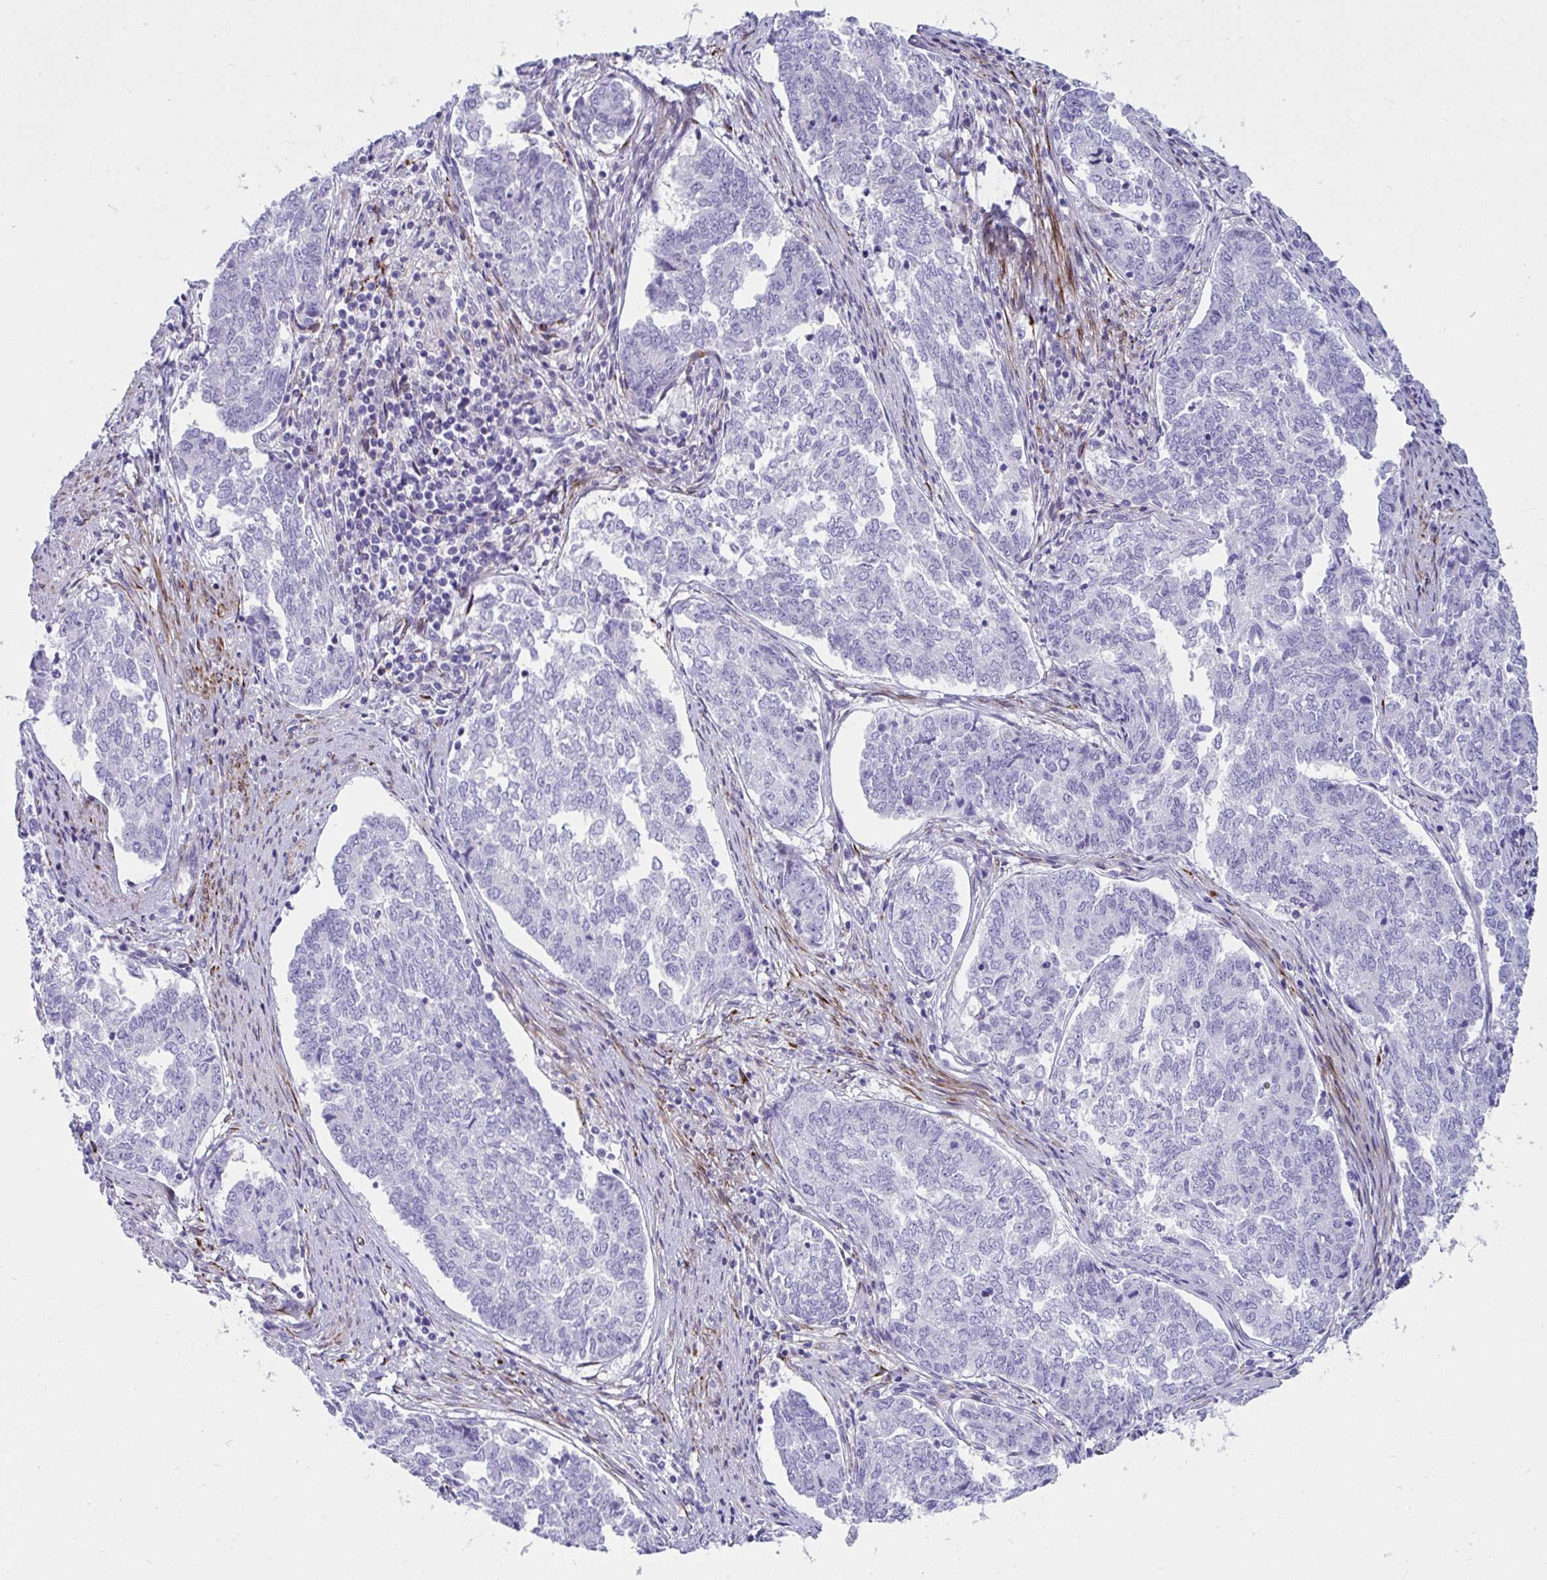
{"staining": {"intensity": "negative", "quantity": "none", "location": "none"}, "tissue": "endometrial cancer", "cell_type": "Tumor cells", "image_type": "cancer", "snomed": [{"axis": "morphology", "description": "Adenocarcinoma, NOS"}, {"axis": "topography", "description": "Endometrium"}], "caption": "This image is of endometrial adenocarcinoma stained with immunohistochemistry to label a protein in brown with the nuclei are counter-stained blue. There is no staining in tumor cells. (DAB (3,3'-diaminobenzidine) immunohistochemistry with hematoxylin counter stain).", "gene": "GRXCR2", "patient": {"sex": "female", "age": 80}}